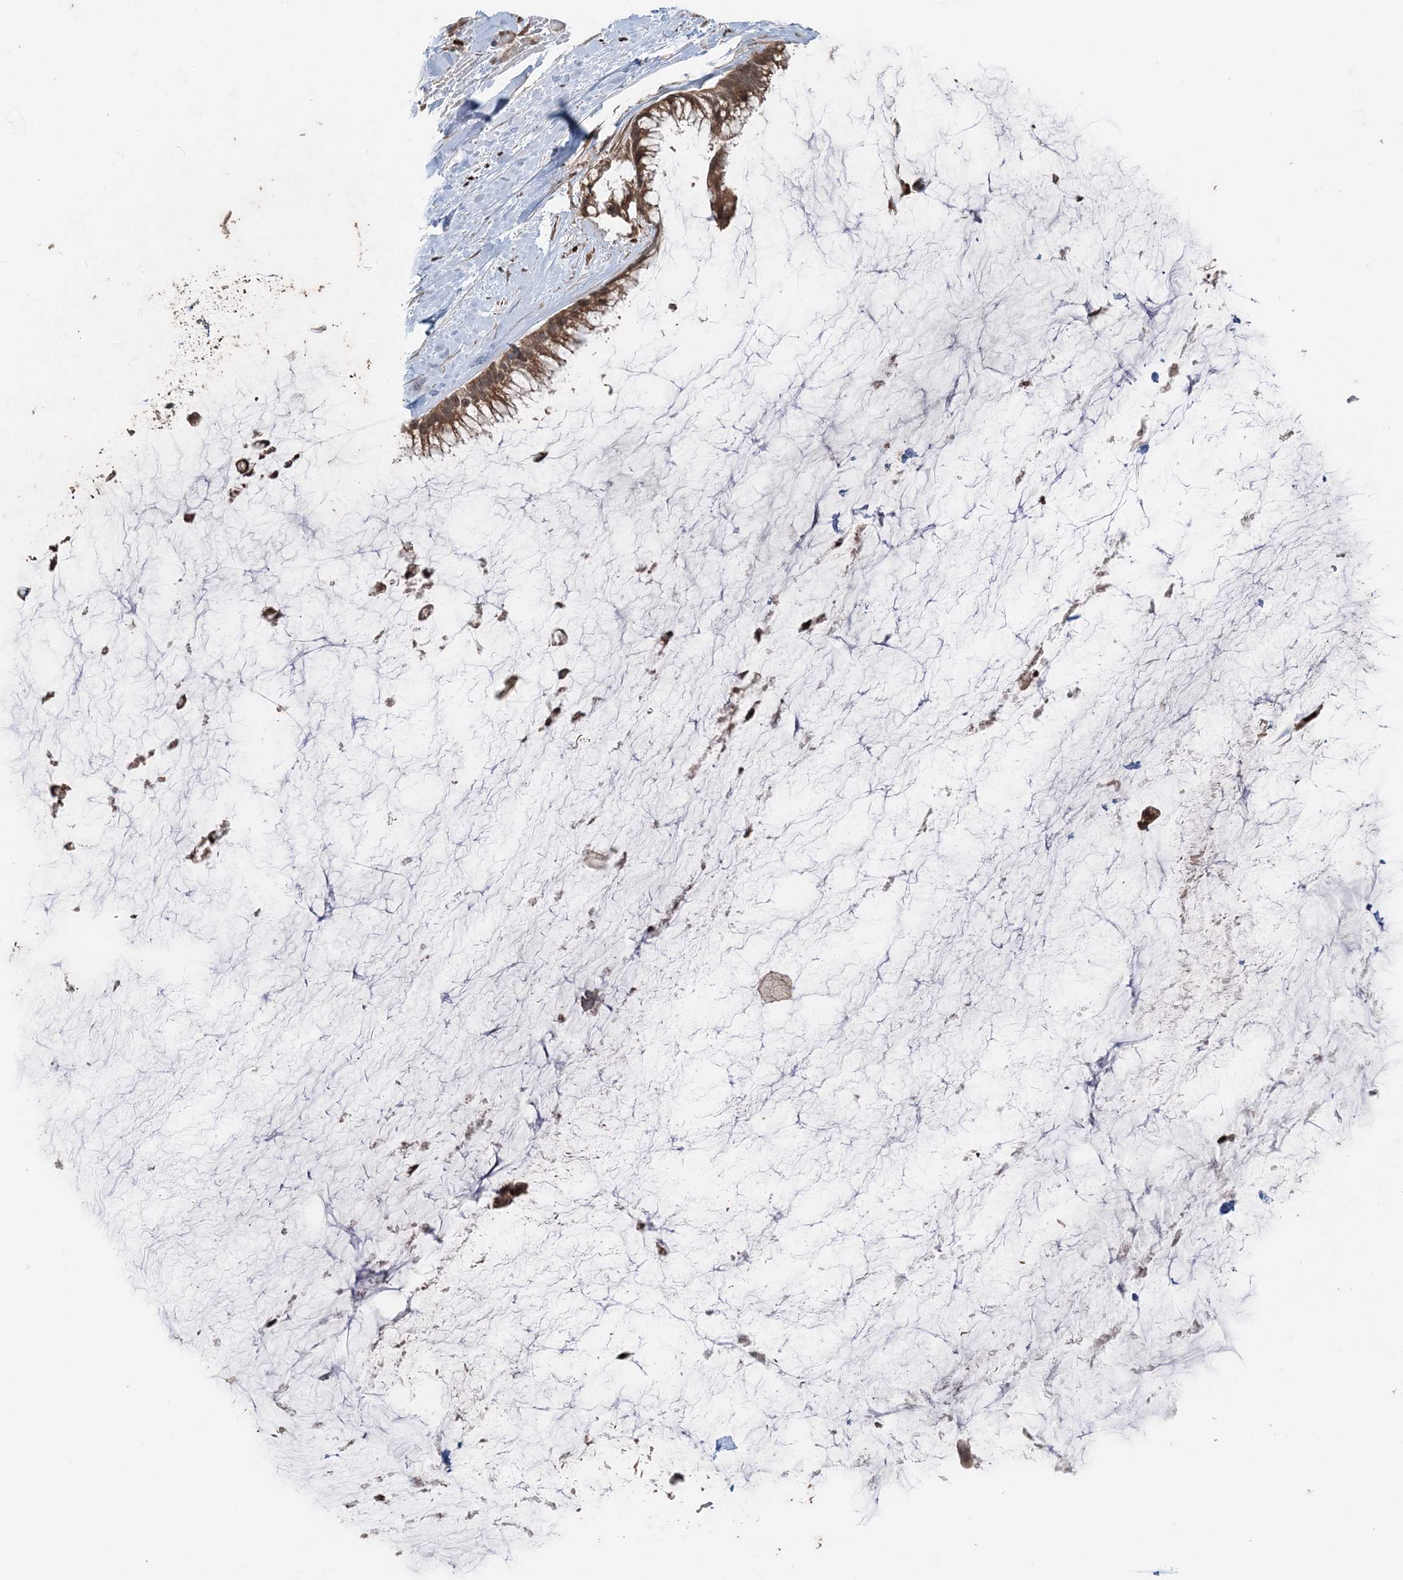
{"staining": {"intensity": "moderate", "quantity": ">75%", "location": "cytoplasmic/membranous"}, "tissue": "ovarian cancer", "cell_type": "Tumor cells", "image_type": "cancer", "snomed": [{"axis": "morphology", "description": "Cystadenocarcinoma, mucinous, NOS"}, {"axis": "topography", "description": "Ovary"}], "caption": "This photomicrograph shows ovarian mucinous cystadenocarcinoma stained with immunohistochemistry to label a protein in brown. The cytoplasmic/membranous of tumor cells show moderate positivity for the protein. Nuclei are counter-stained blue.", "gene": "SLU7", "patient": {"sex": "female", "age": 39}}